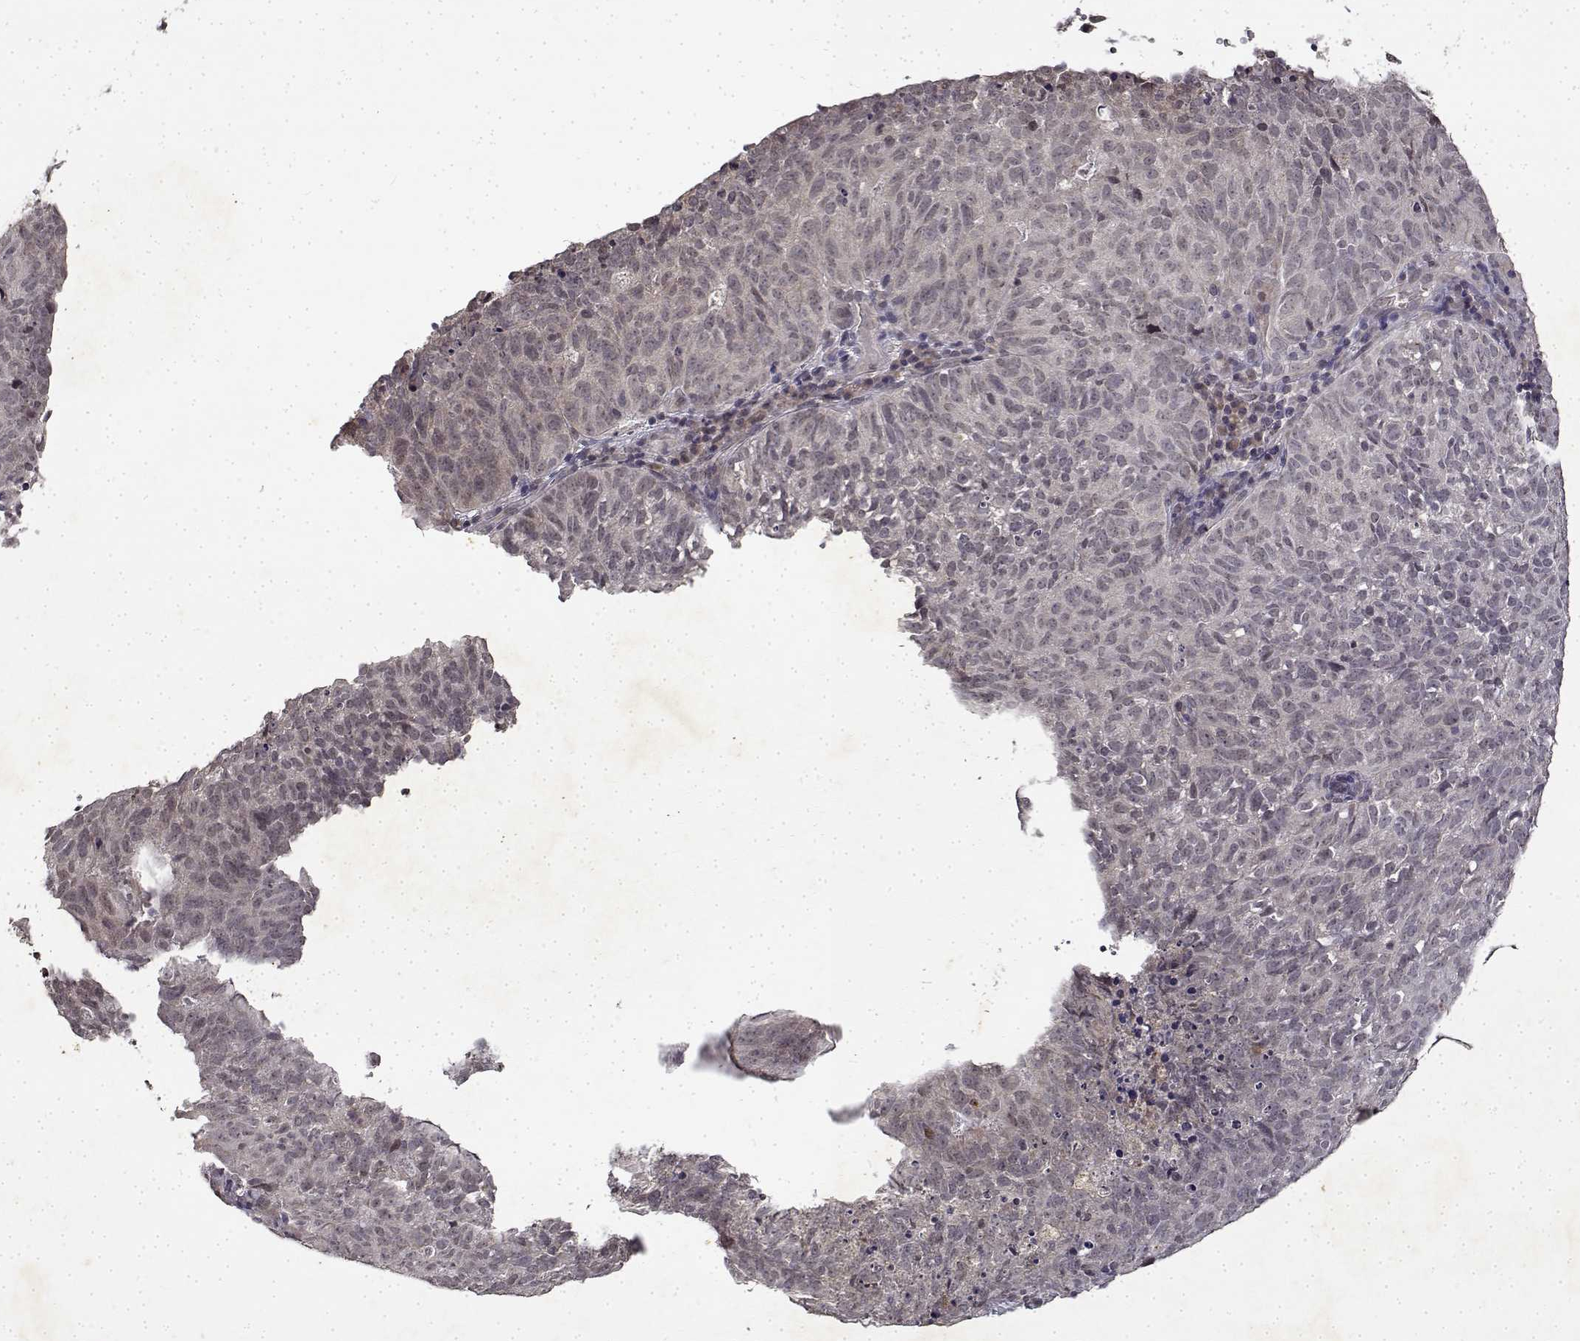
{"staining": {"intensity": "negative", "quantity": "none", "location": "none"}, "tissue": "cervical cancer", "cell_type": "Tumor cells", "image_type": "cancer", "snomed": [{"axis": "morphology", "description": "Adenocarcinoma, NOS"}, {"axis": "topography", "description": "Cervix"}], "caption": "Micrograph shows no protein staining in tumor cells of cervical cancer tissue. Nuclei are stained in blue.", "gene": "BDNF", "patient": {"sex": "female", "age": 38}}